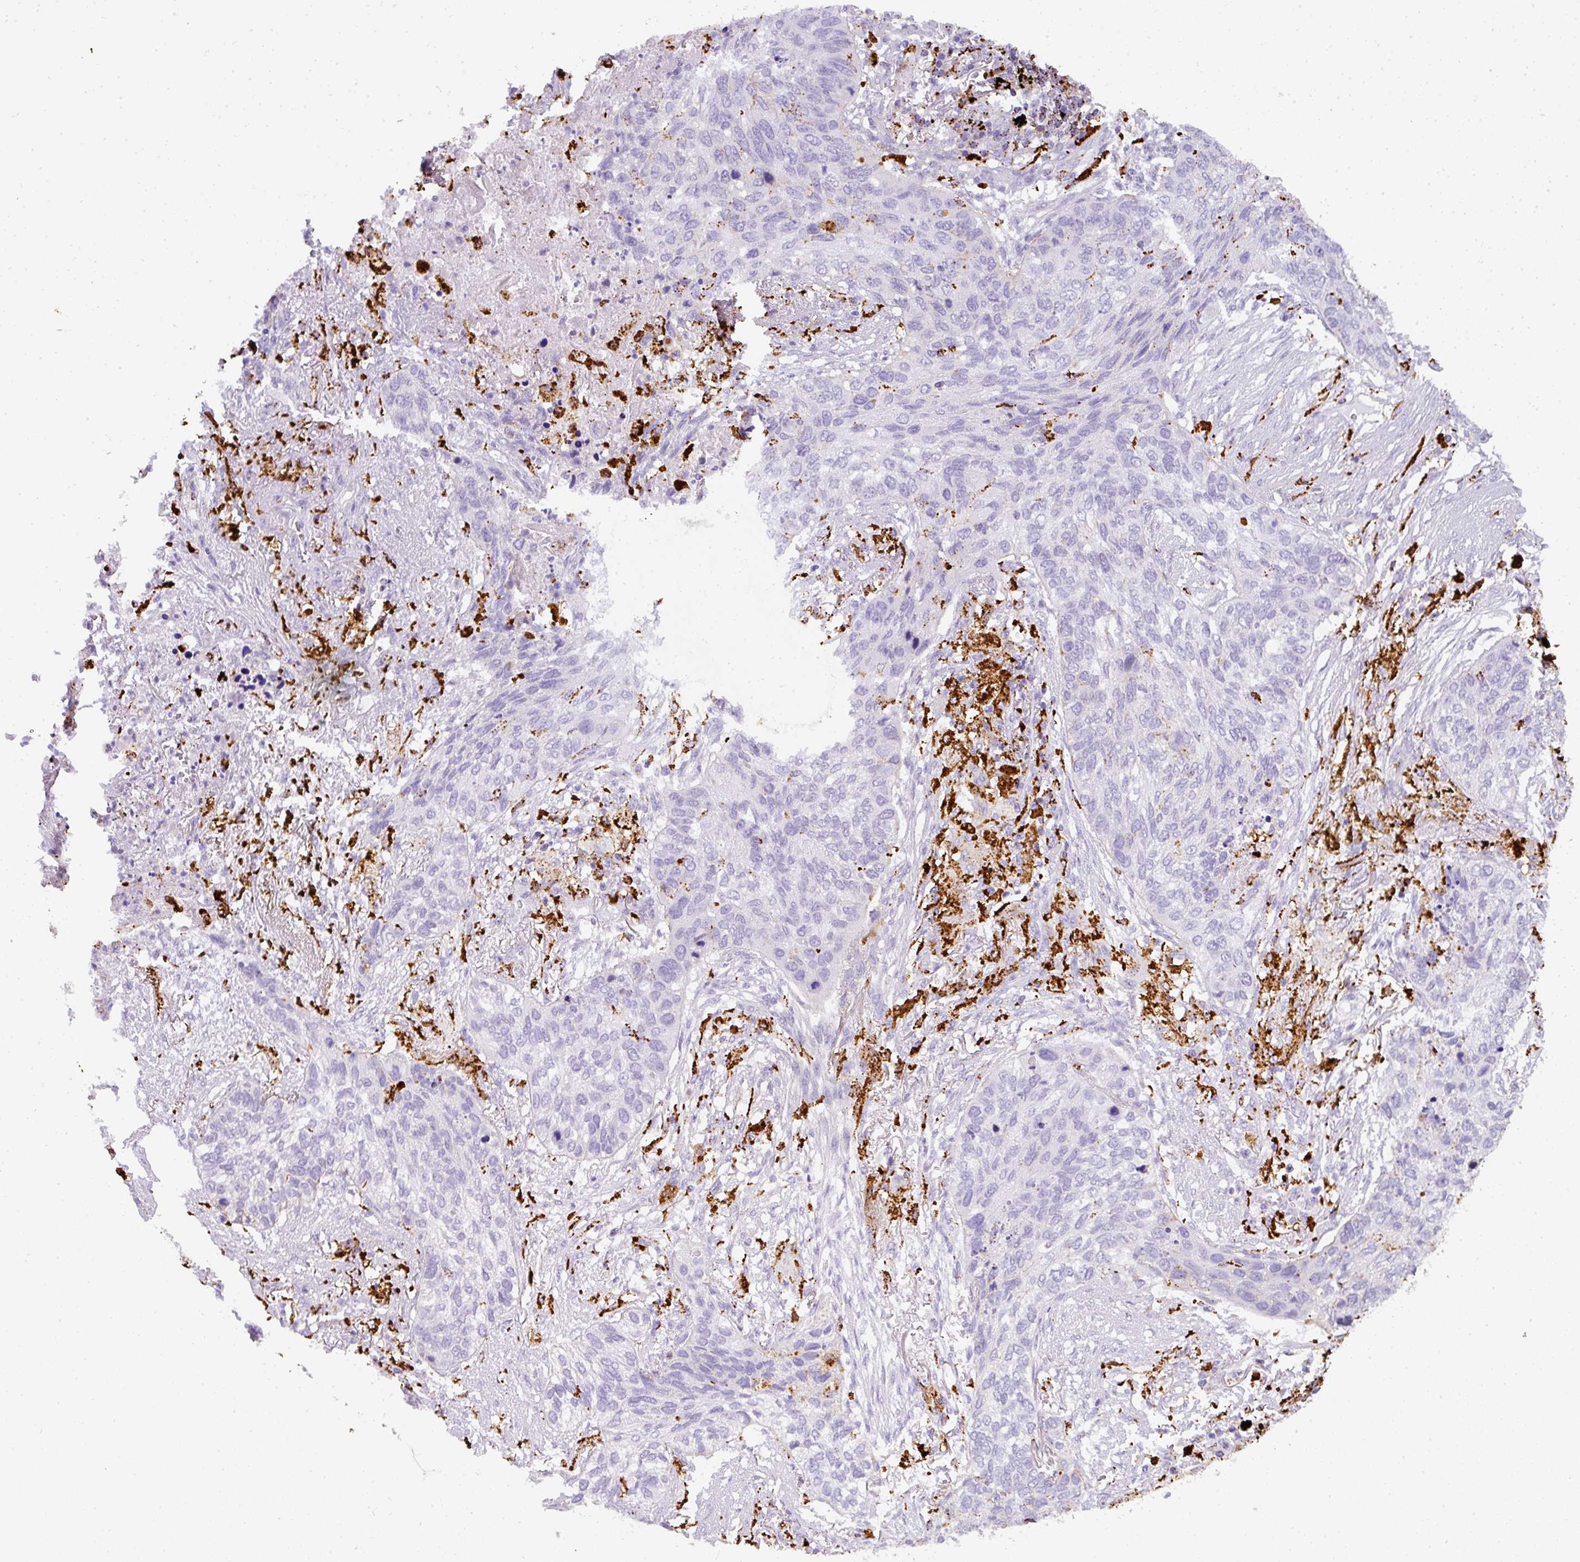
{"staining": {"intensity": "negative", "quantity": "none", "location": "none"}, "tissue": "lung cancer", "cell_type": "Tumor cells", "image_type": "cancer", "snomed": [{"axis": "morphology", "description": "Squamous cell carcinoma, NOS"}, {"axis": "topography", "description": "Lung"}], "caption": "This is an immunohistochemistry (IHC) photomicrograph of human squamous cell carcinoma (lung). There is no positivity in tumor cells.", "gene": "MMACHC", "patient": {"sex": "female", "age": 63}}